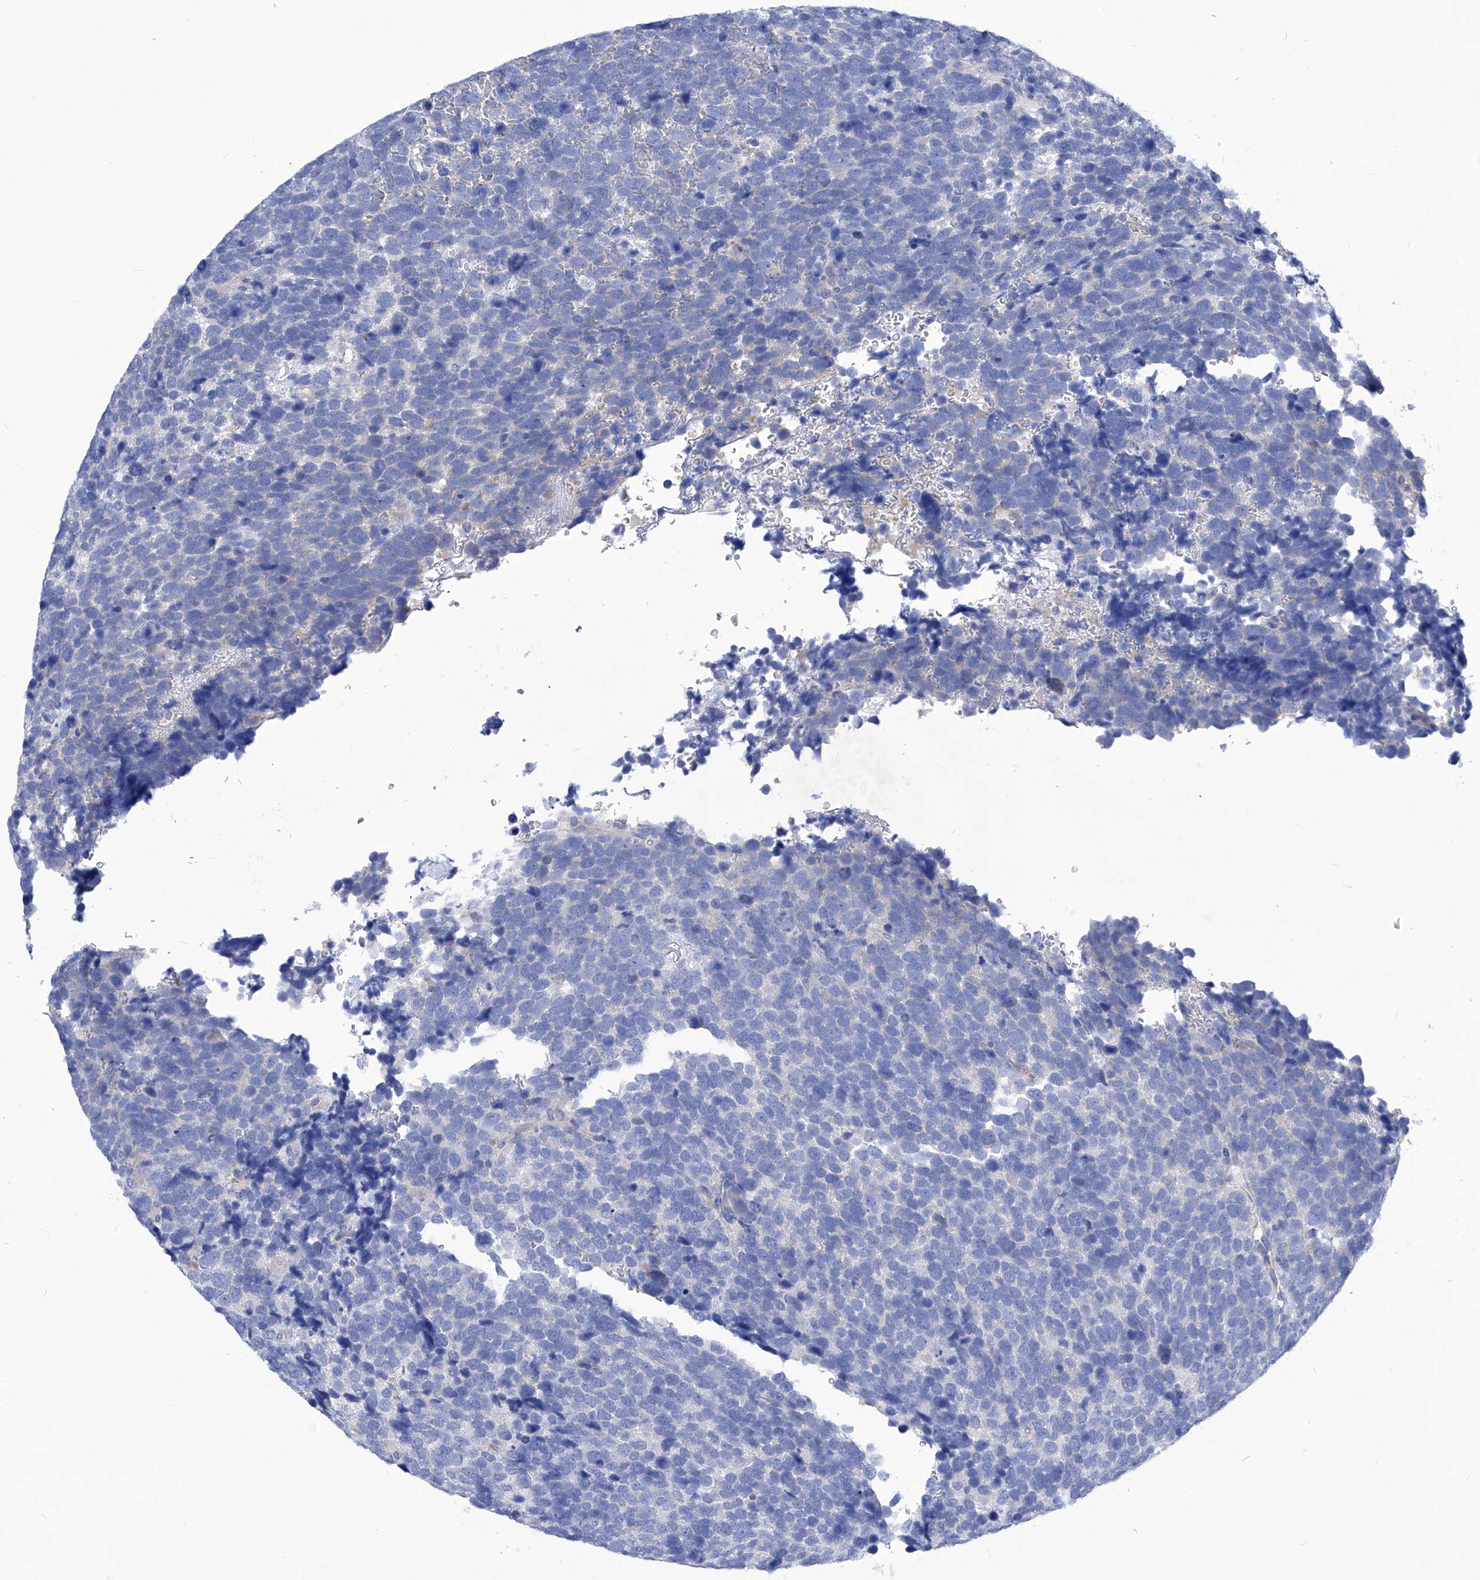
{"staining": {"intensity": "negative", "quantity": "none", "location": "none"}, "tissue": "urothelial cancer", "cell_type": "Tumor cells", "image_type": "cancer", "snomed": [{"axis": "morphology", "description": "Urothelial carcinoma, High grade"}, {"axis": "topography", "description": "Urinary bladder"}], "caption": "DAB (3,3'-diaminobenzidine) immunohistochemical staining of high-grade urothelial carcinoma displays no significant expression in tumor cells. (Brightfield microscopy of DAB (3,3'-diaminobenzidine) immunohistochemistry at high magnification).", "gene": "XPNPEP1", "patient": {"sex": "female", "age": 82}}